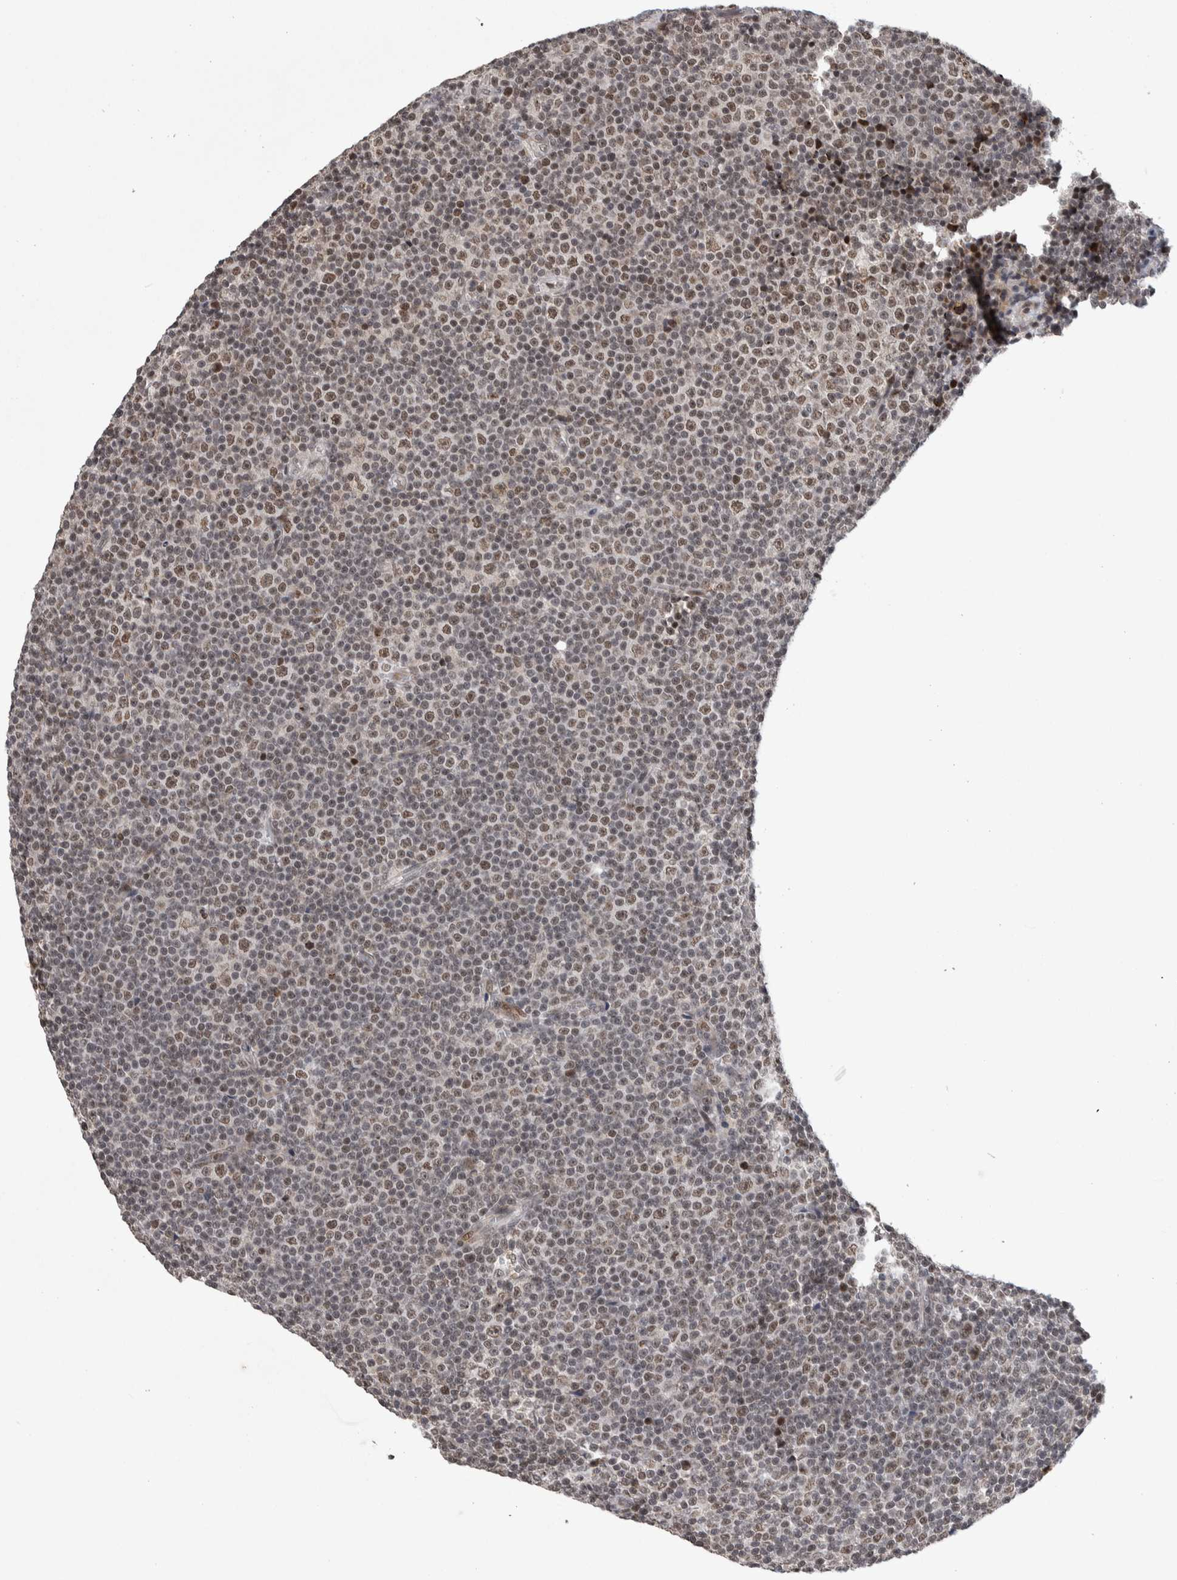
{"staining": {"intensity": "weak", "quantity": "25%-75%", "location": "nuclear"}, "tissue": "lymphoma", "cell_type": "Tumor cells", "image_type": "cancer", "snomed": [{"axis": "morphology", "description": "Malignant lymphoma, non-Hodgkin's type, Low grade"}, {"axis": "topography", "description": "Lymph node"}], "caption": "Lymphoma stained with a brown dye exhibits weak nuclear positive expression in approximately 25%-75% of tumor cells.", "gene": "ZNF592", "patient": {"sex": "female", "age": 67}}